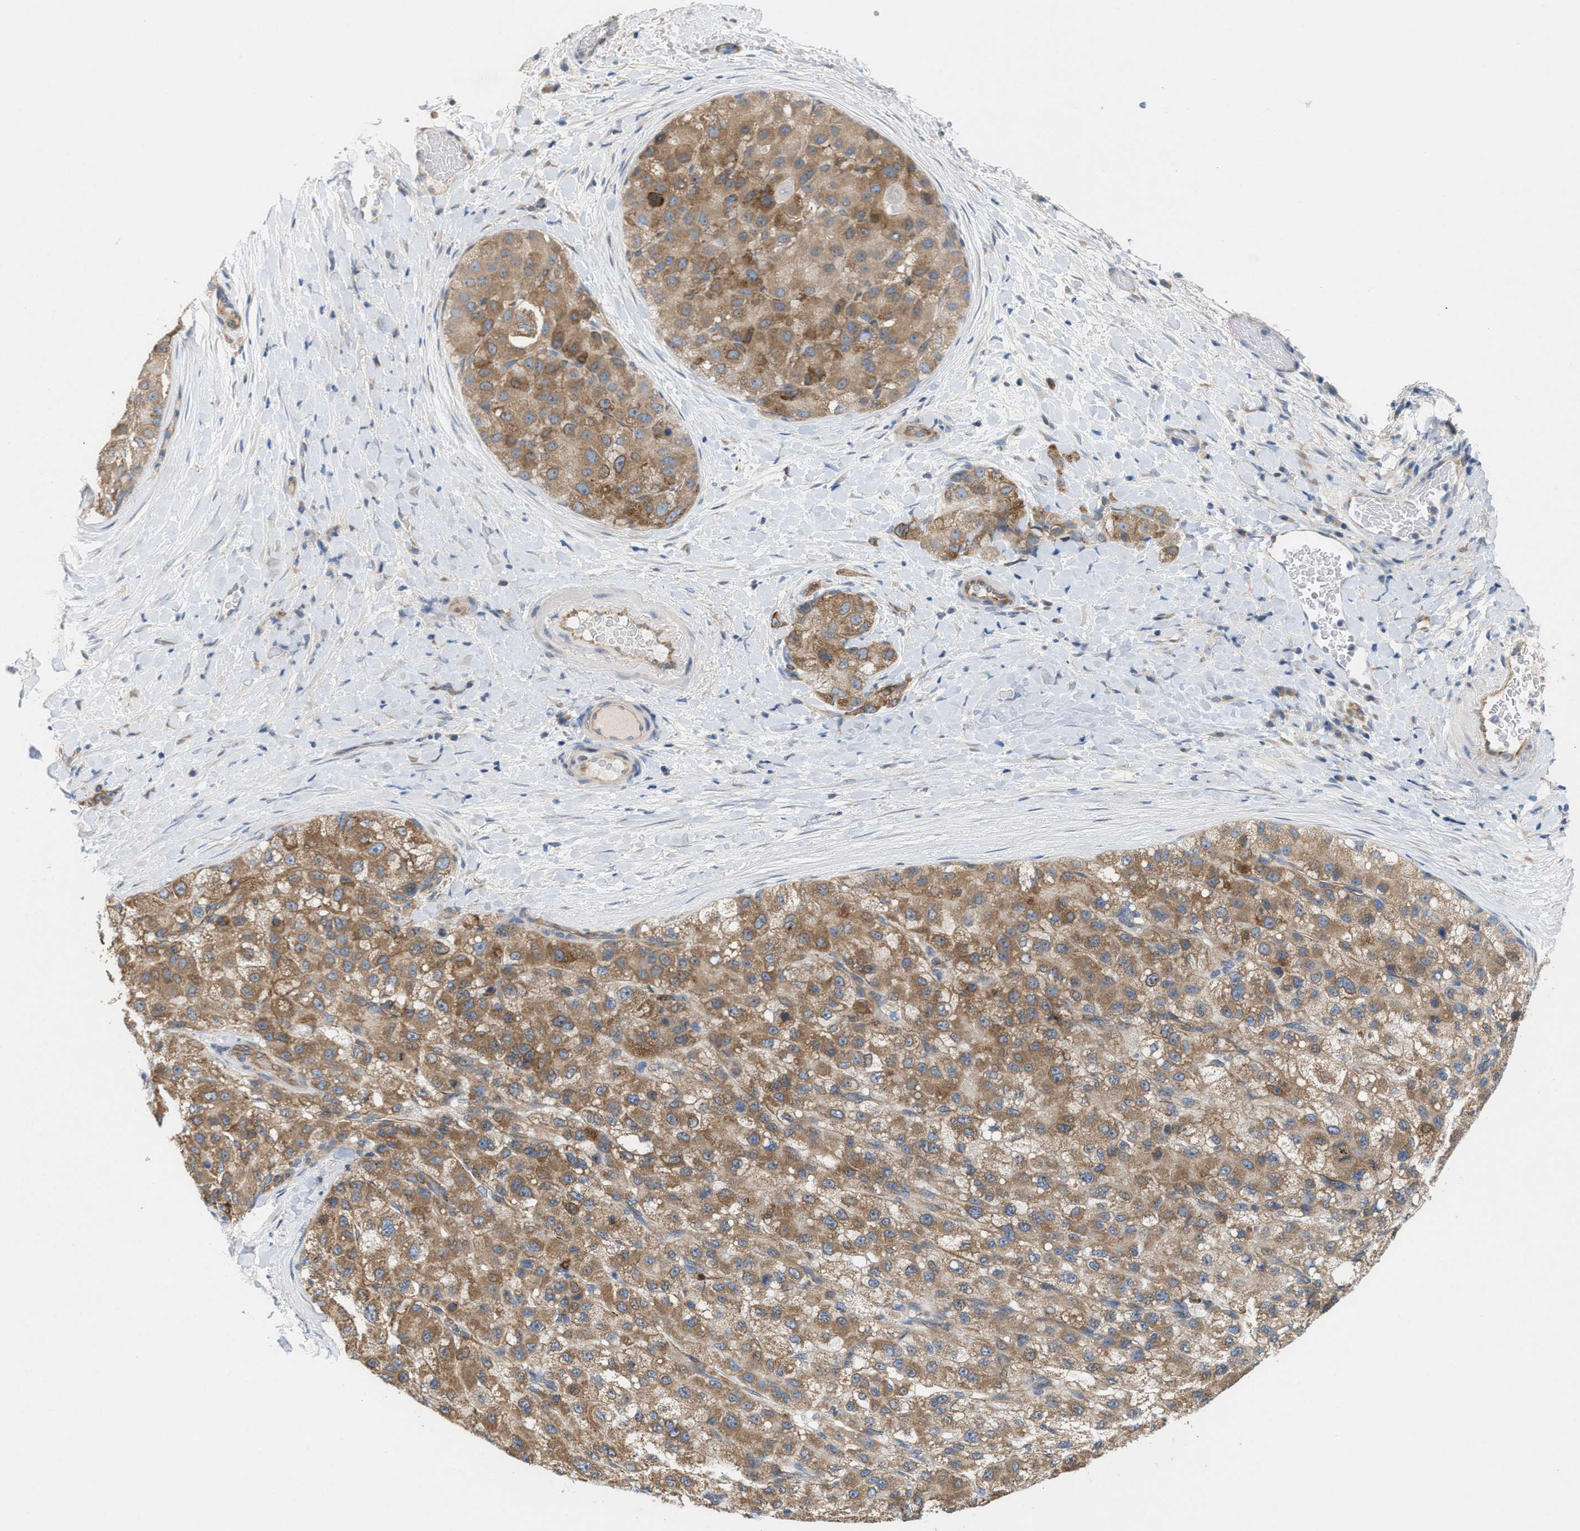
{"staining": {"intensity": "moderate", "quantity": ">75%", "location": "cytoplasmic/membranous"}, "tissue": "liver cancer", "cell_type": "Tumor cells", "image_type": "cancer", "snomed": [{"axis": "morphology", "description": "Carcinoma, Hepatocellular, NOS"}, {"axis": "topography", "description": "Liver"}], "caption": "Approximately >75% of tumor cells in liver cancer (hepatocellular carcinoma) demonstrate moderate cytoplasmic/membranous protein staining as visualized by brown immunohistochemical staining.", "gene": "UBAP2", "patient": {"sex": "male", "age": 80}}